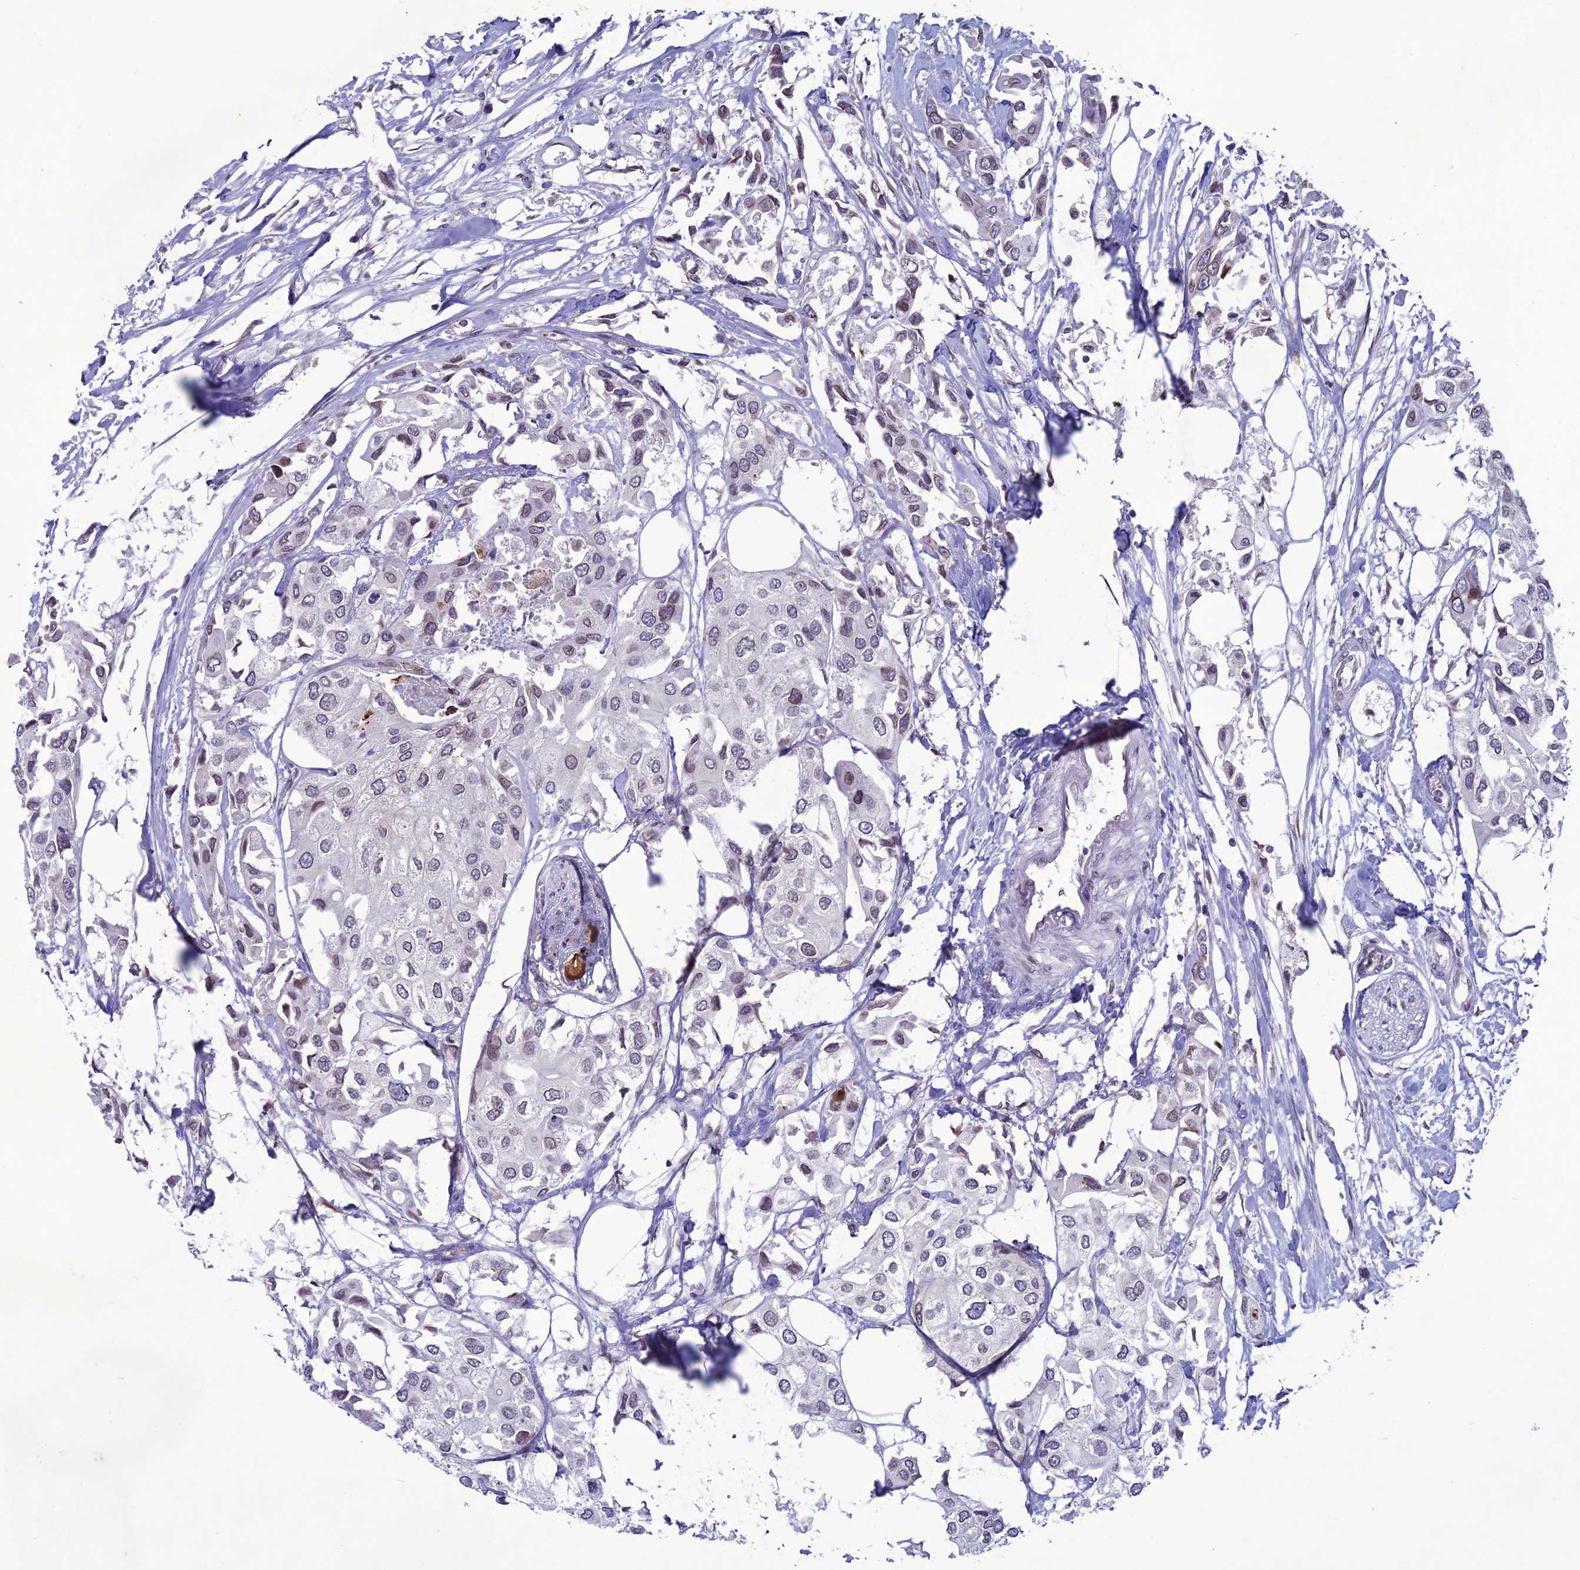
{"staining": {"intensity": "moderate", "quantity": "<25%", "location": "cytoplasmic/membranous,nuclear"}, "tissue": "urothelial cancer", "cell_type": "Tumor cells", "image_type": "cancer", "snomed": [{"axis": "morphology", "description": "Urothelial carcinoma, High grade"}, {"axis": "topography", "description": "Urinary bladder"}], "caption": "A histopathology image of human urothelial cancer stained for a protein displays moderate cytoplasmic/membranous and nuclear brown staining in tumor cells. Immunohistochemistry (ihc) stains the protein of interest in brown and the nuclei are stained blue.", "gene": "WDR46", "patient": {"sex": "male", "age": 64}}